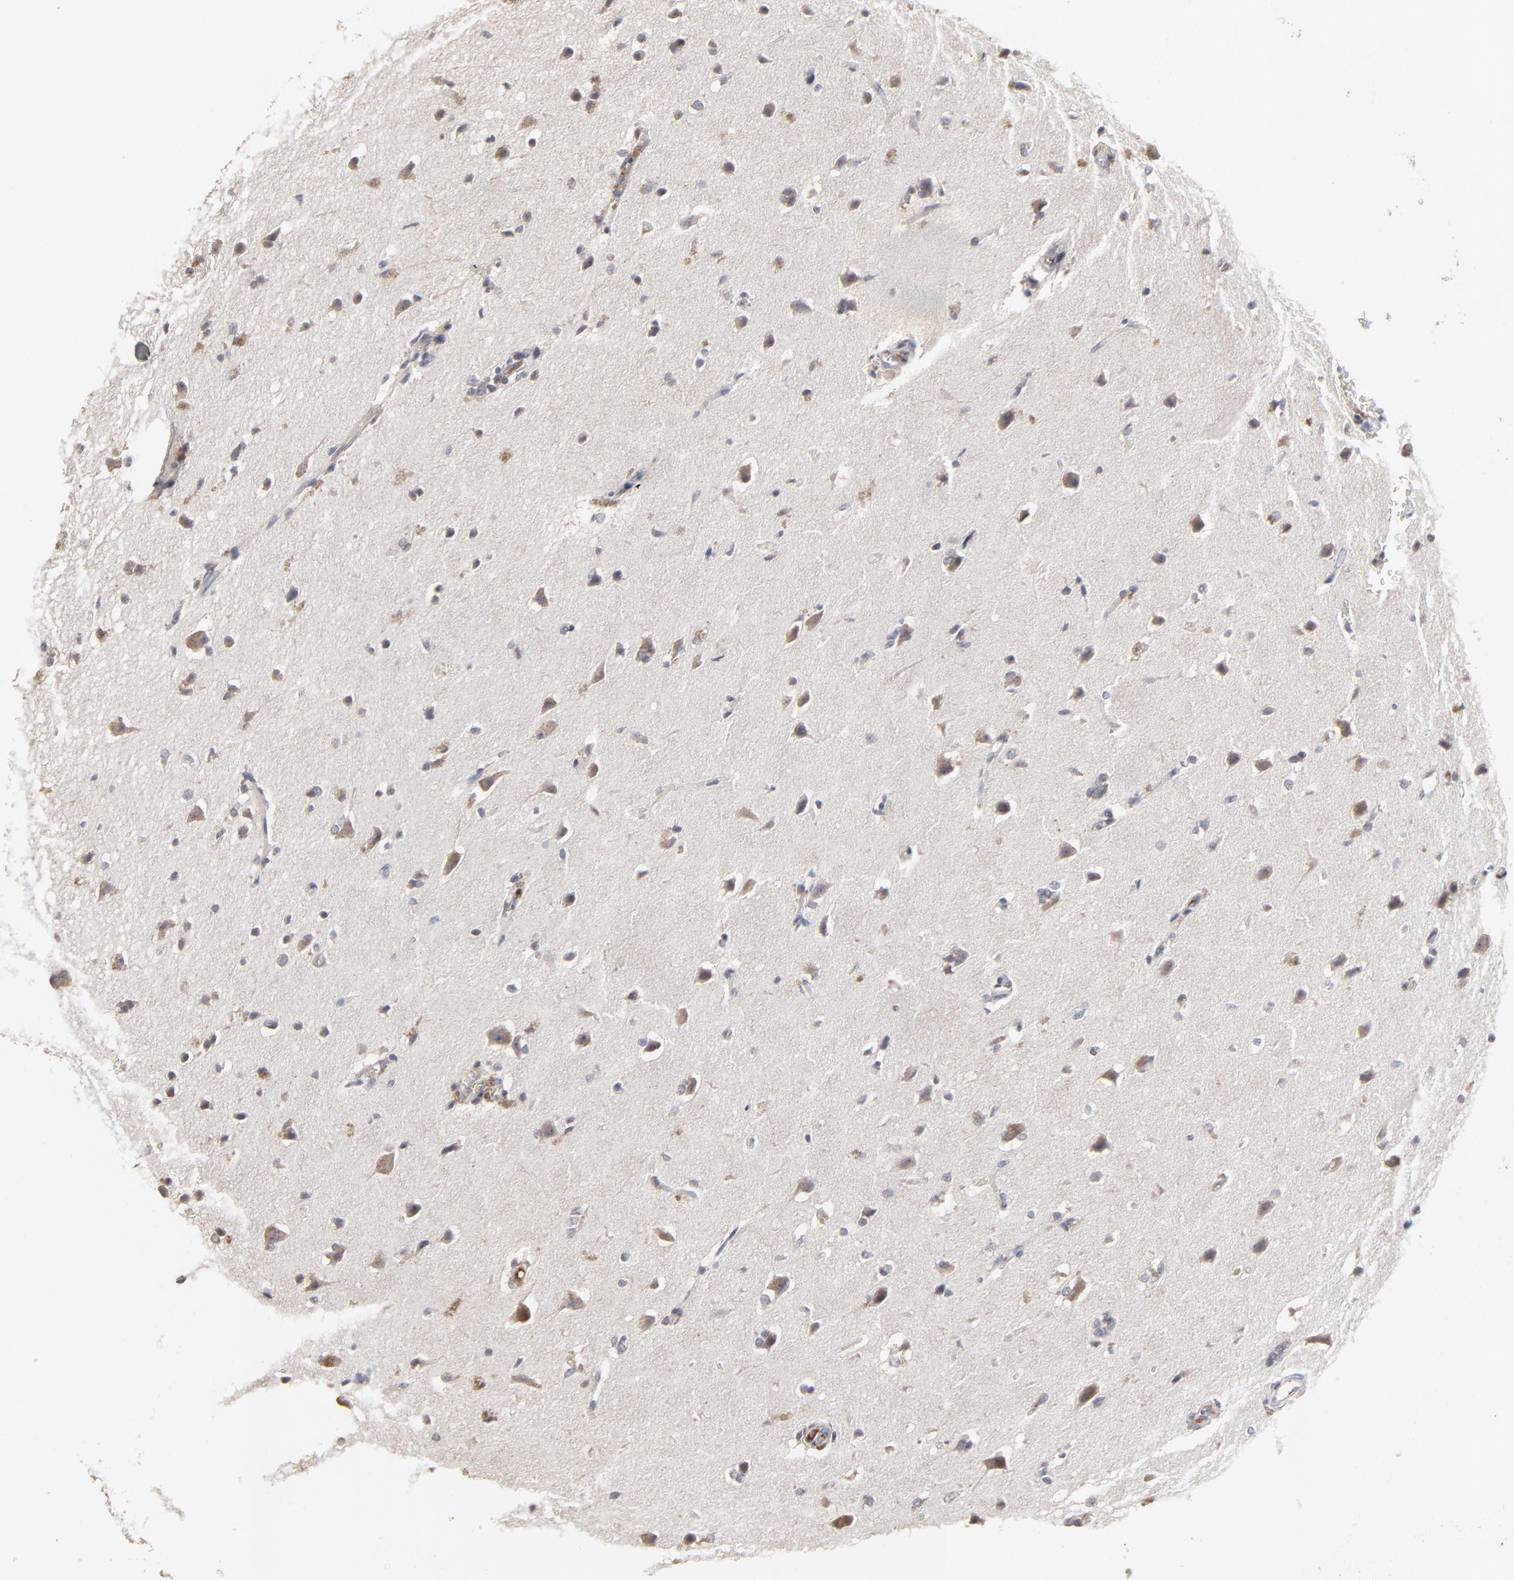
{"staining": {"intensity": "negative", "quantity": "none", "location": "none"}, "tissue": "glioma", "cell_type": "Tumor cells", "image_type": "cancer", "snomed": [{"axis": "morphology", "description": "Glioma, malignant, High grade"}, {"axis": "topography", "description": "Brain"}], "caption": "High-grade glioma (malignant) was stained to show a protein in brown. There is no significant expression in tumor cells.", "gene": "VPREB3", "patient": {"sex": "male", "age": 68}}